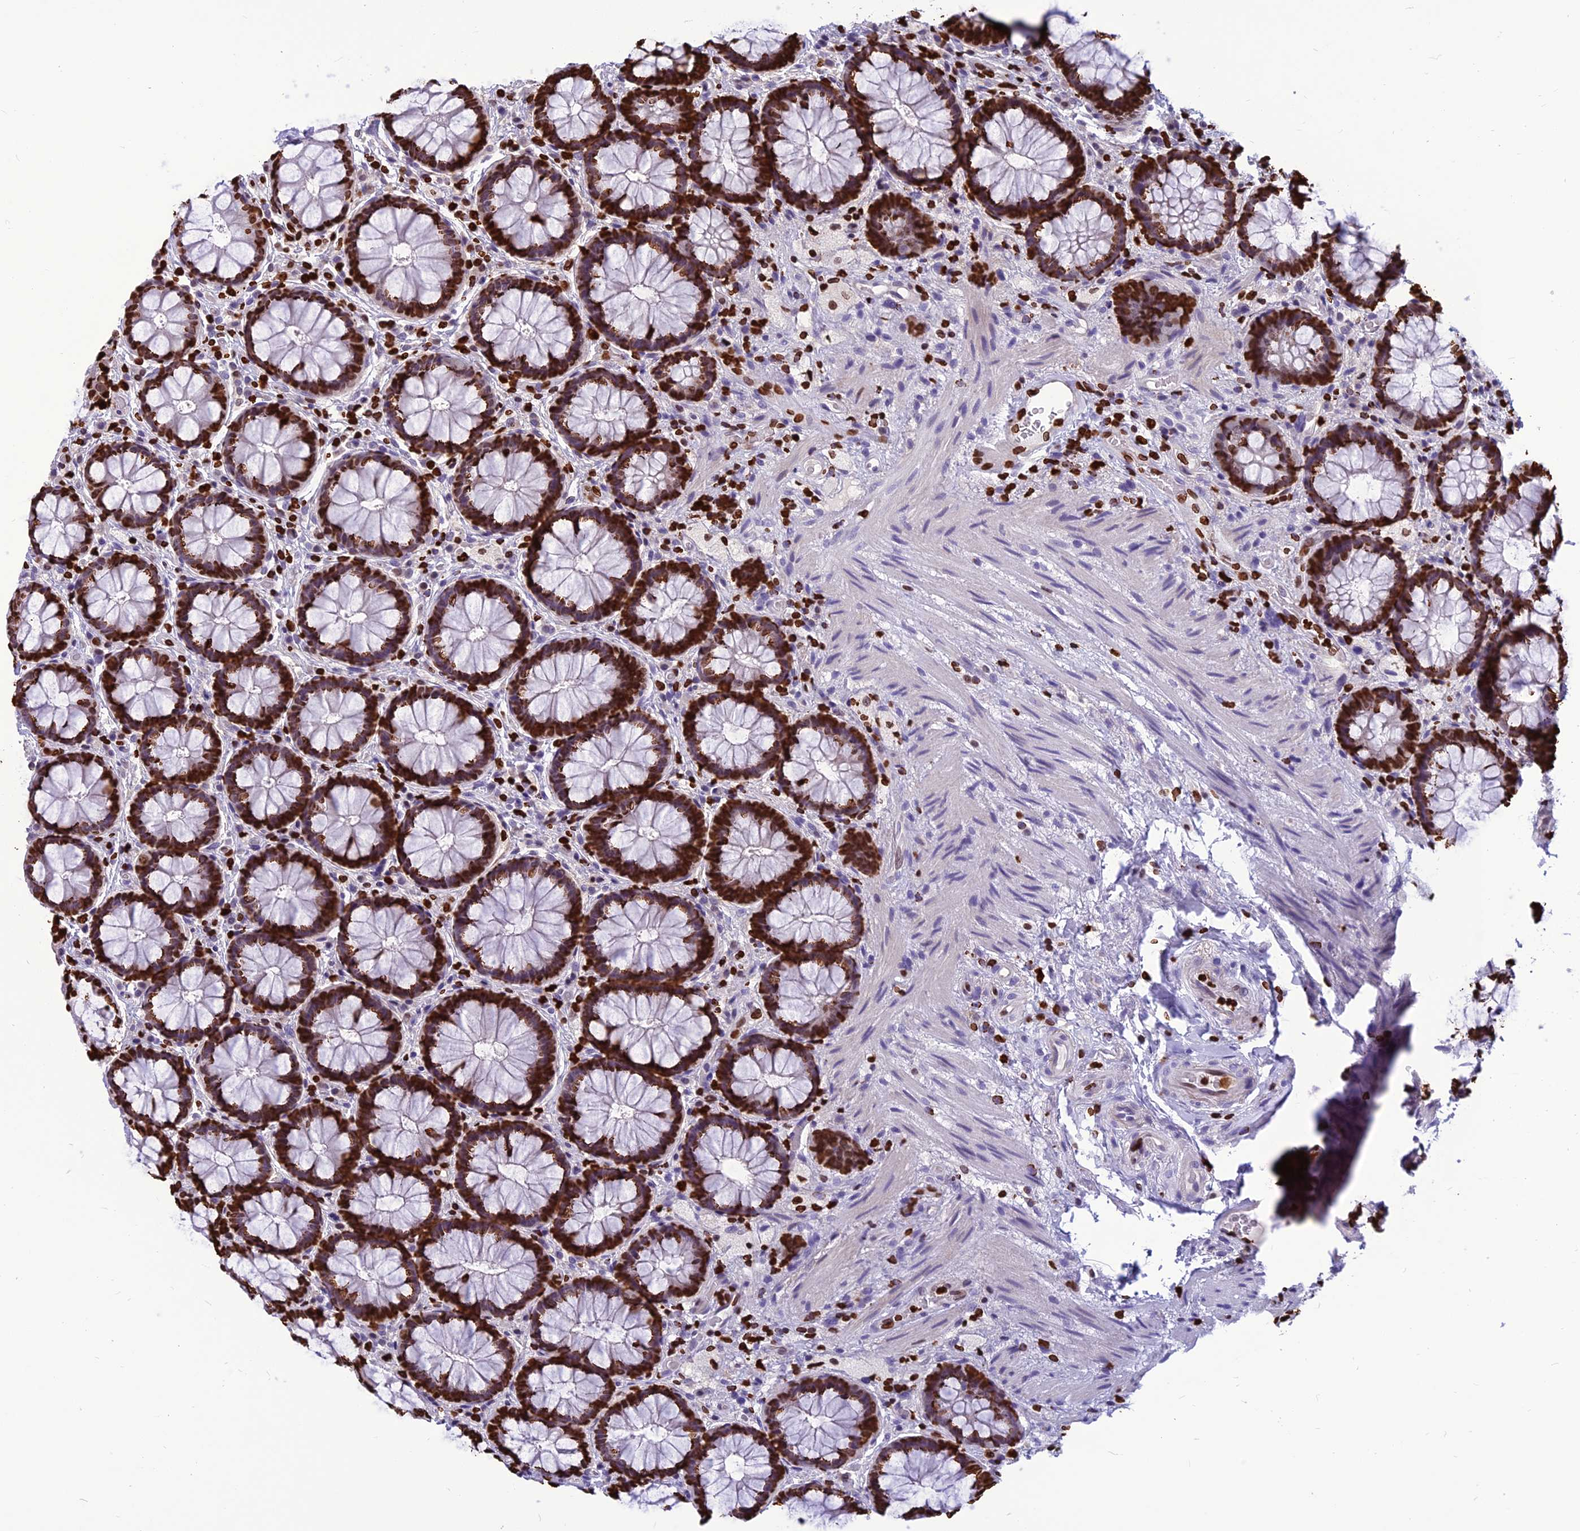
{"staining": {"intensity": "strong", "quantity": ">75%", "location": "nuclear"}, "tissue": "rectum", "cell_type": "Glandular cells", "image_type": "normal", "snomed": [{"axis": "morphology", "description": "Normal tissue, NOS"}, {"axis": "topography", "description": "Rectum"}], "caption": "About >75% of glandular cells in normal rectum demonstrate strong nuclear protein expression as visualized by brown immunohistochemical staining.", "gene": "AKAP17A", "patient": {"sex": "male", "age": 83}}